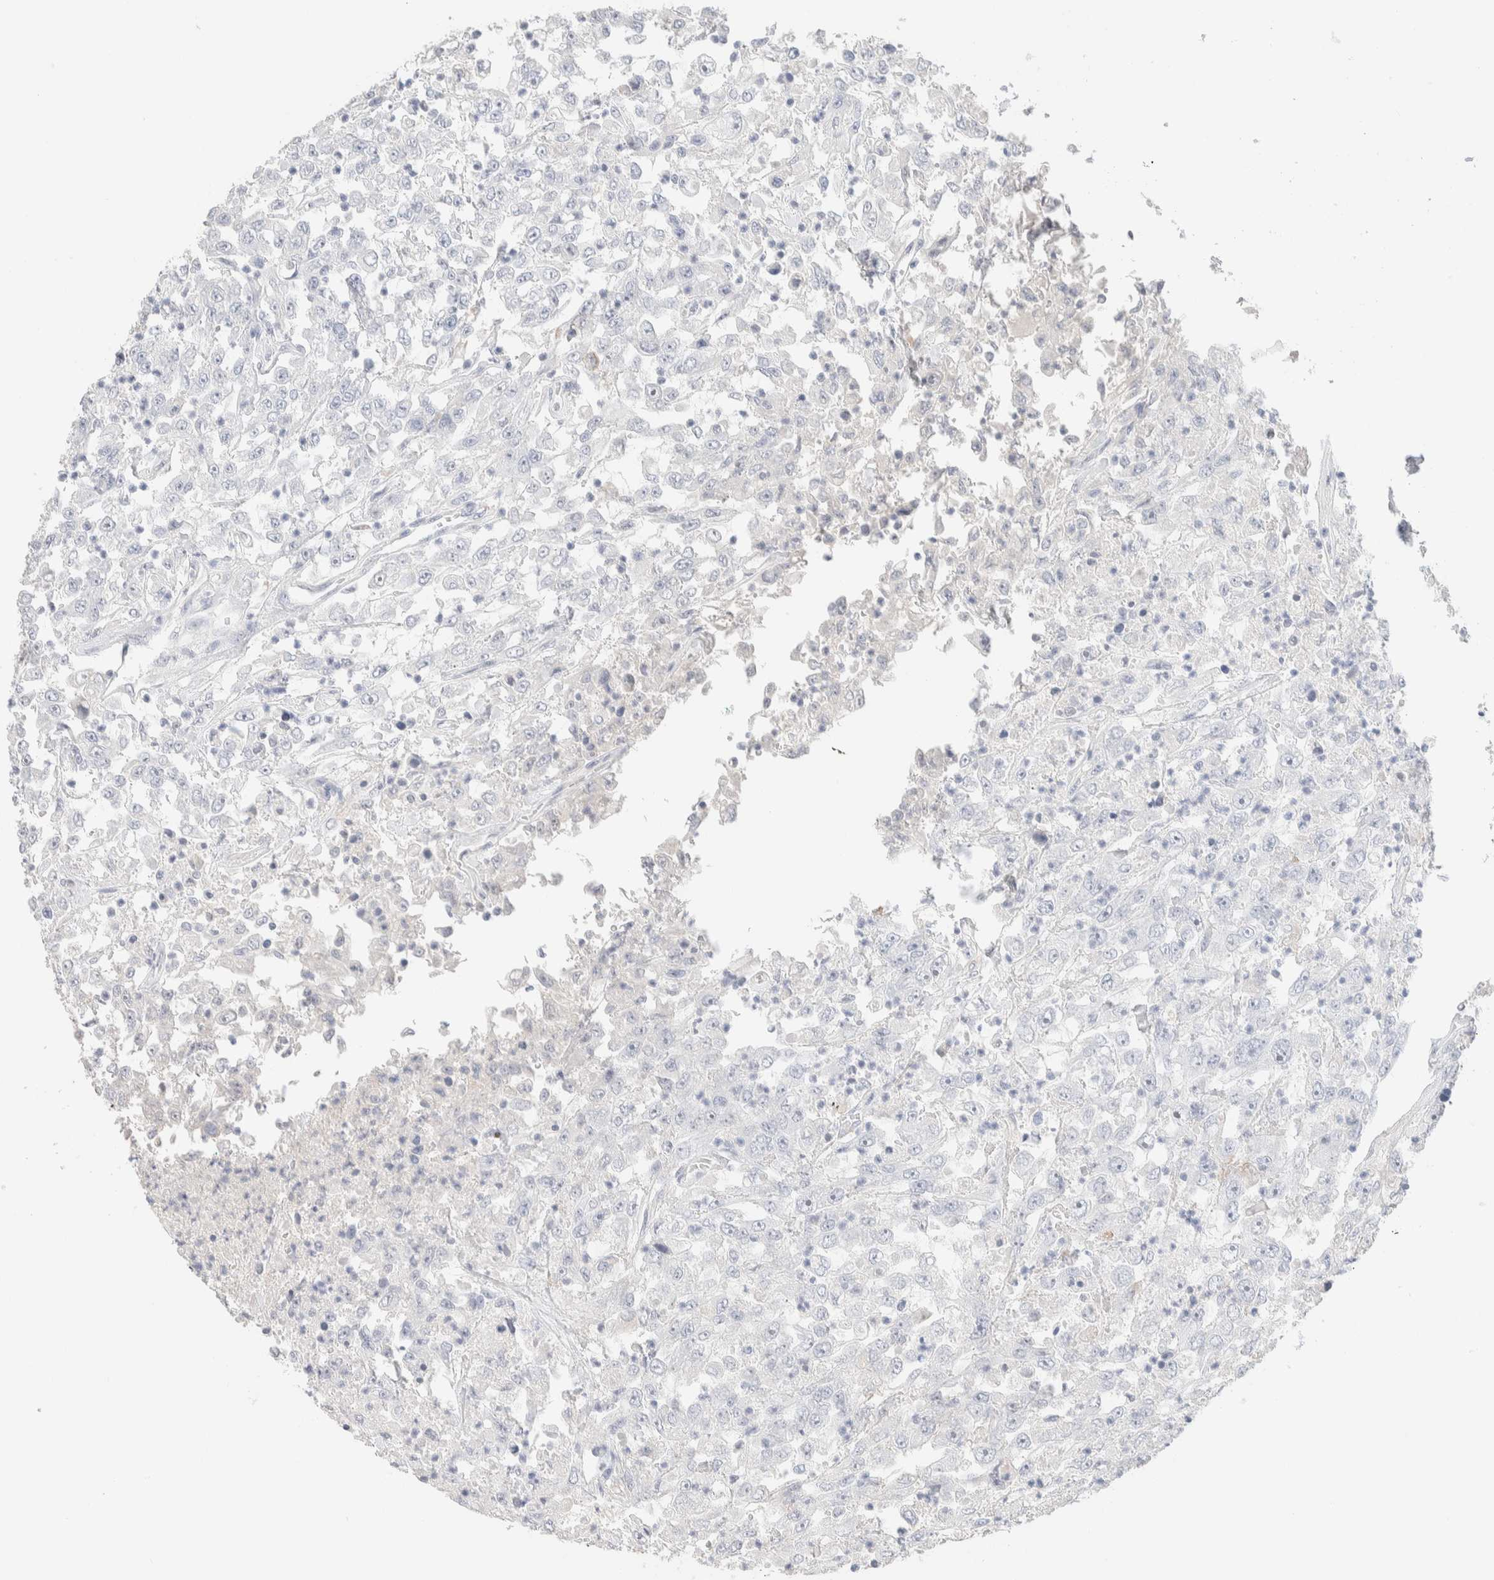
{"staining": {"intensity": "negative", "quantity": "none", "location": "none"}, "tissue": "urothelial cancer", "cell_type": "Tumor cells", "image_type": "cancer", "snomed": [{"axis": "morphology", "description": "Urothelial carcinoma, High grade"}, {"axis": "topography", "description": "Urinary bladder"}], "caption": "IHC histopathology image of neoplastic tissue: urothelial carcinoma (high-grade) stained with DAB displays no significant protein positivity in tumor cells.", "gene": "RIDA", "patient": {"sex": "male", "age": 46}}